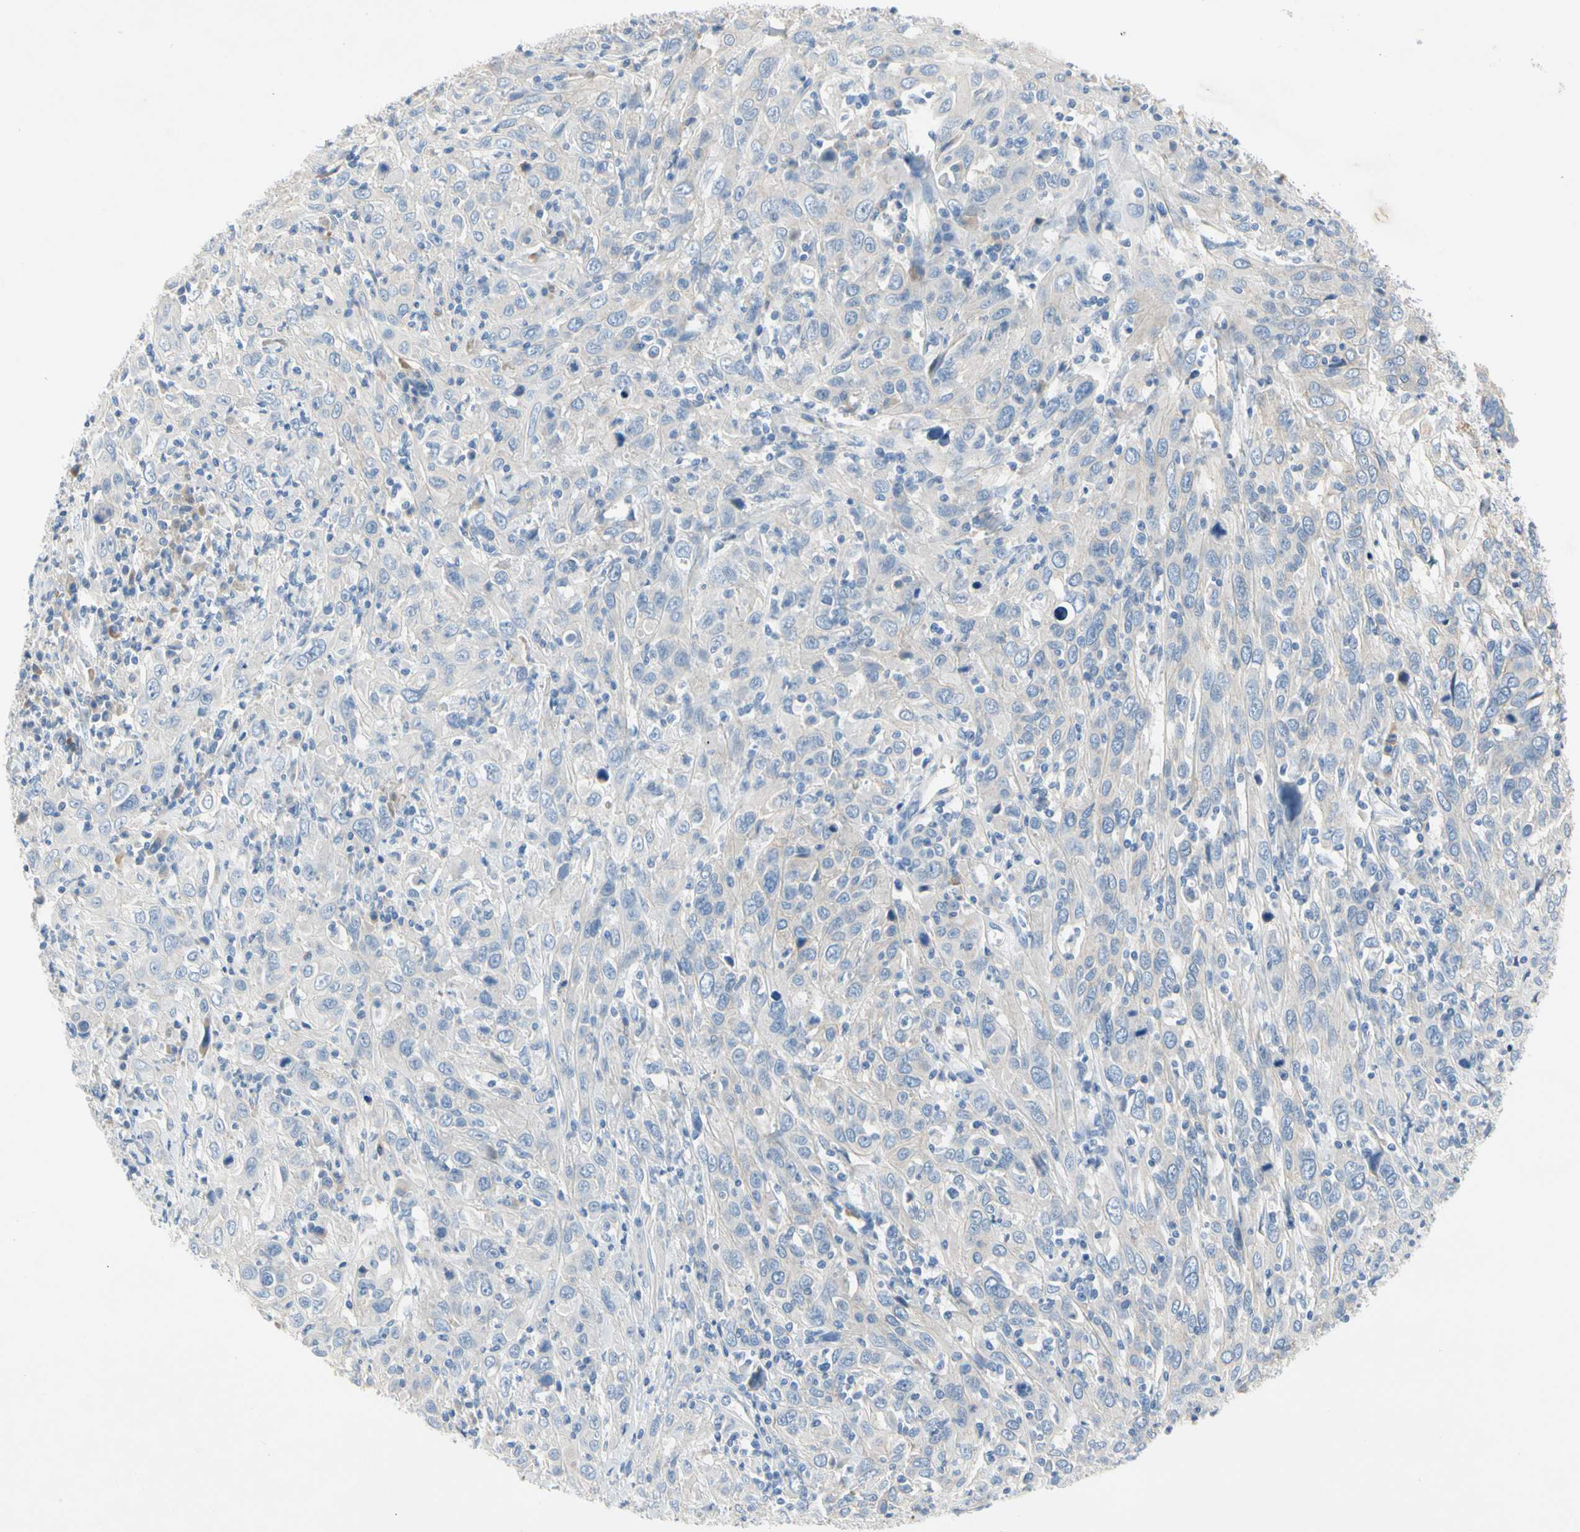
{"staining": {"intensity": "negative", "quantity": "none", "location": "none"}, "tissue": "cervical cancer", "cell_type": "Tumor cells", "image_type": "cancer", "snomed": [{"axis": "morphology", "description": "Squamous cell carcinoma, NOS"}, {"axis": "topography", "description": "Cervix"}], "caption": "A histopathology image of human cervical cancer (squamous cell carcinoma) is negative for staining in tumor cells.", "gene": "CA14", "patient": {"sex": "female", "age": 46}}